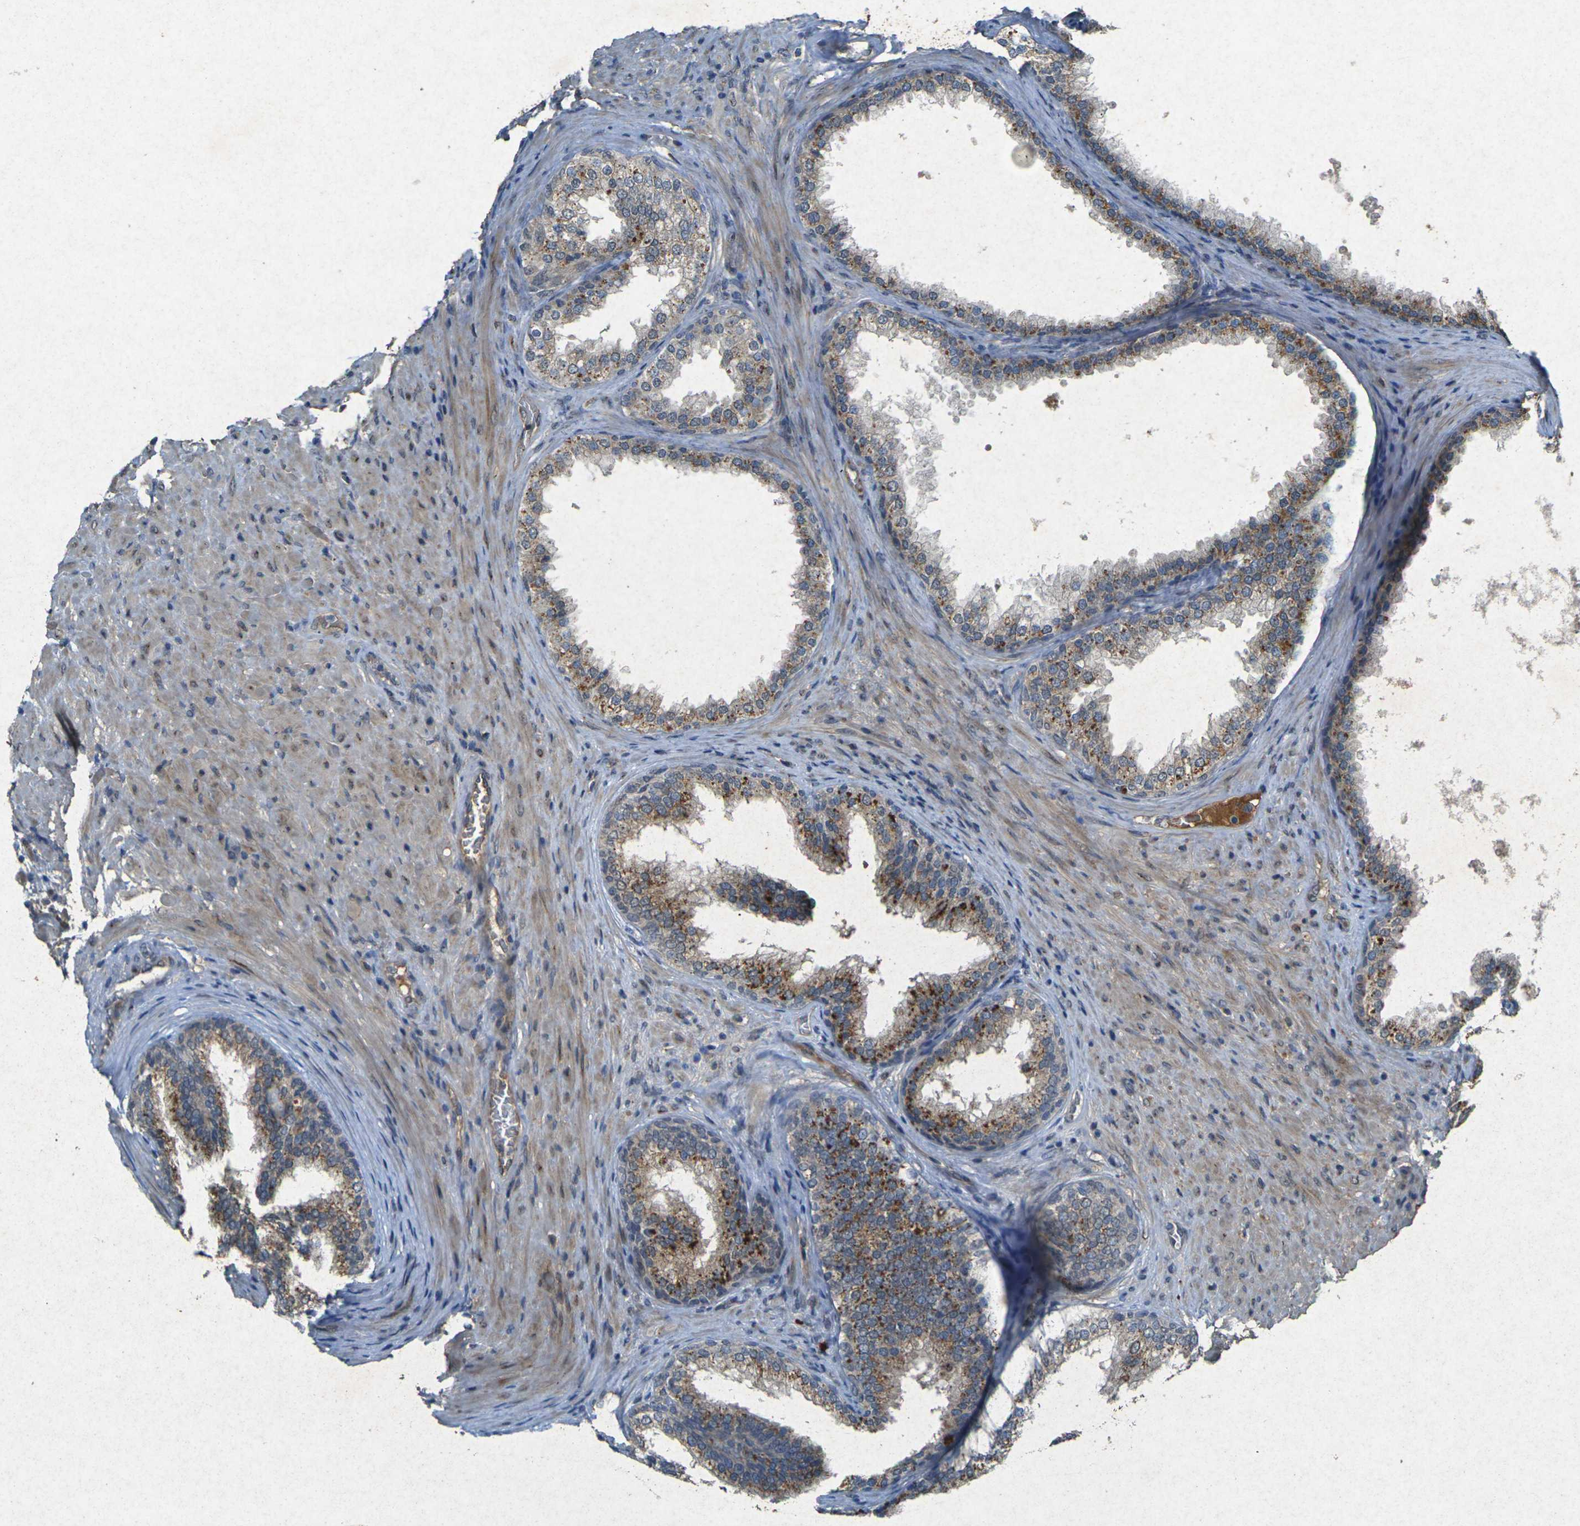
{"staining": {"intensity": "moderate", "quantity": "25%-75%", "location": "cytoplasmic/membranous"}, "tissue": "prostate", "cell_type": "Glandular cells", "image_type": "normal", "snomed": [{"axis": "morphology", "description": "Normal tissue, NOS"}, {"axis": "topography", "description": "Prostate"}], "caption": "Prostate stained with DAB (3,3'-diaminobenzidine) IHC exhibits medium levels of moderate cytoplasmic/membranous positivity in about 25%-75% of glandular cells. (DAB IHC with brightfield microscopy, high magnification).", "gene": "RGMA", "patient": {"sex": "male", "age": 76}}